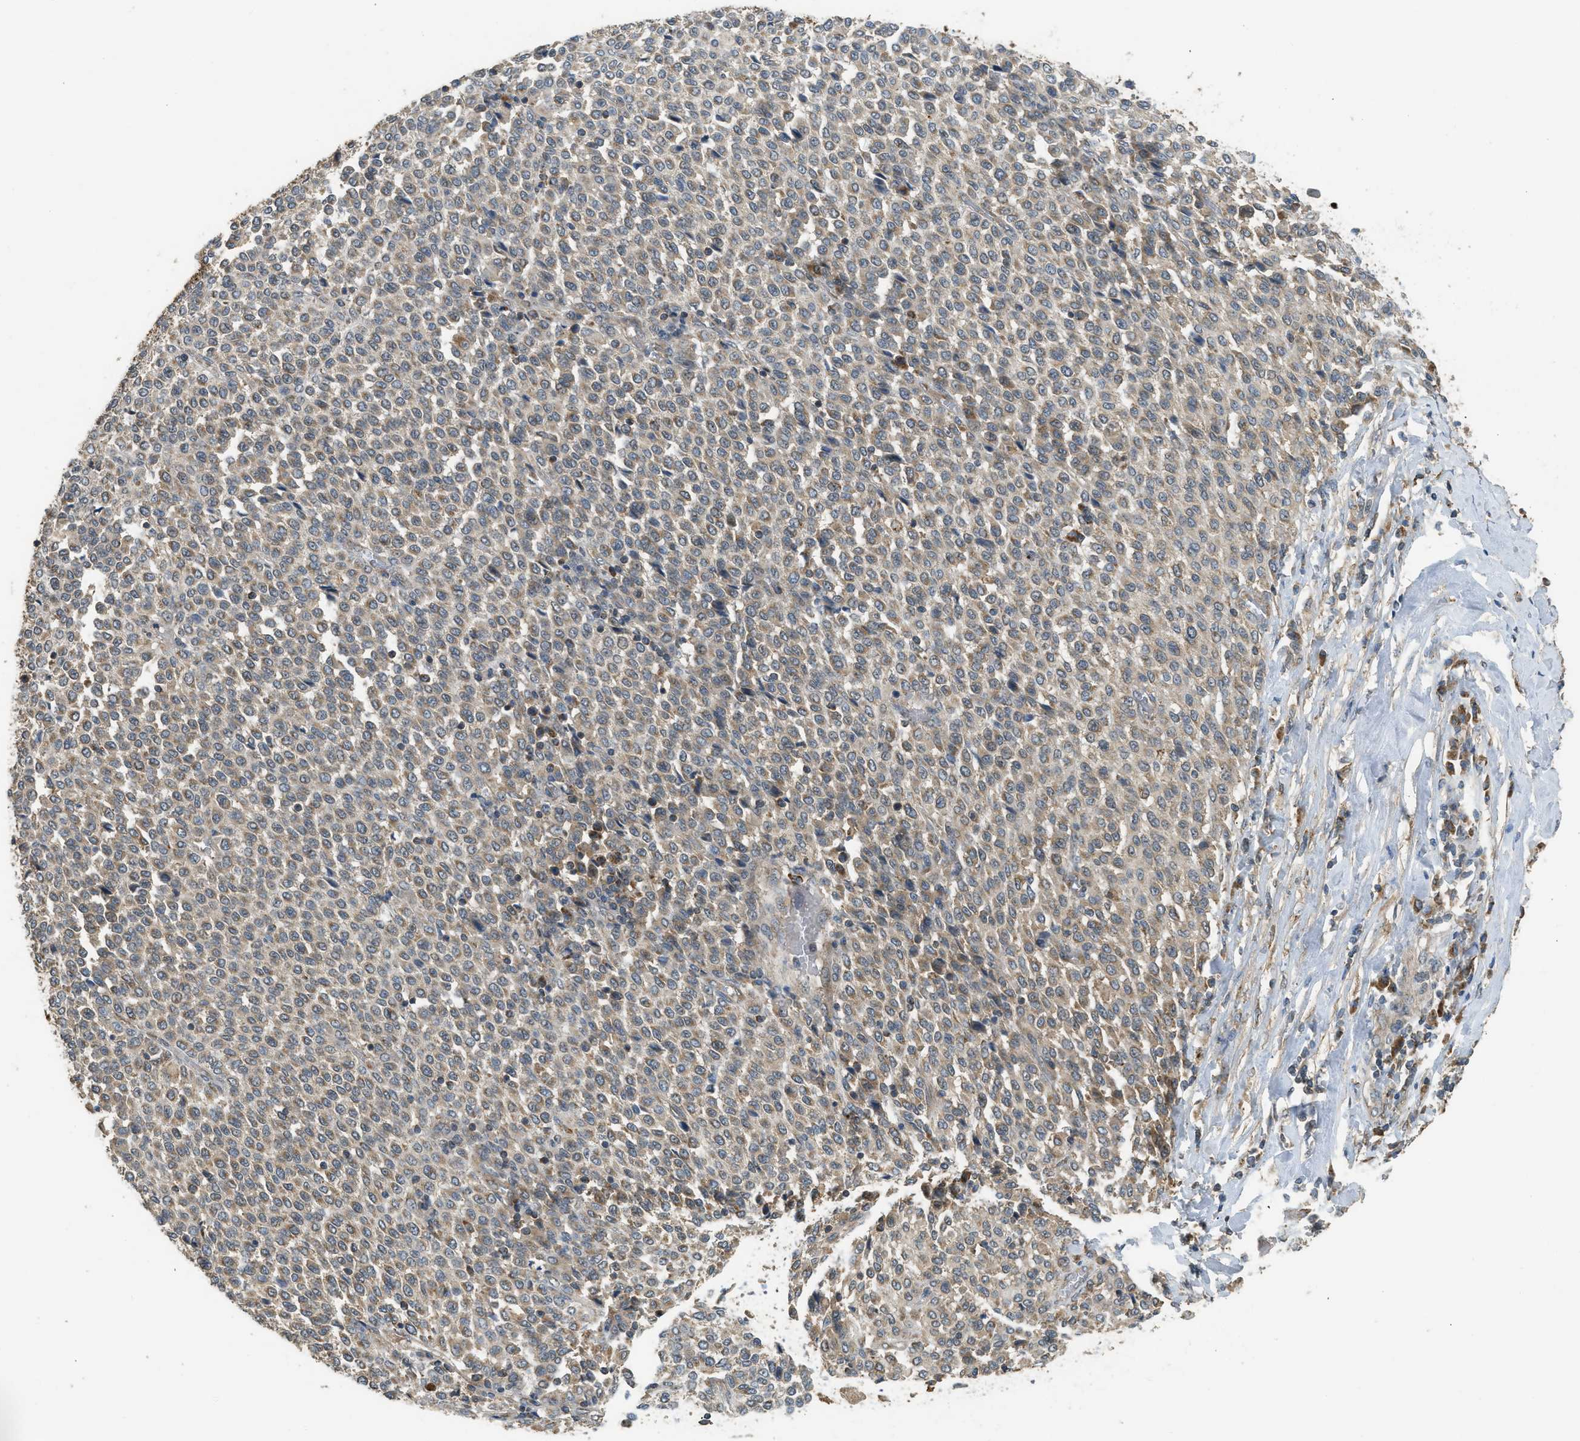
{"staining": {"intensity": "weak", "quantity": ">75%", "location": "cytoplasmic/membranous"}, "tissue": "melanoma", "cell_type": "Tumor cells", "image_type": "cancer", "snomed": [{"axis": "morphology", "description": "Malignant melanoma, Metastatic site"}, {"axis": "topography", "description": "Pancreas"}], "caption": "Human malignant melanoma (metastatic site) stained for a protein (brown) exhibits weak cytoplasmic/membranous positive expression in about >75% of tumor cells.", "gene": "STARD3", "patient": {"sex": "female", "age": 30}}